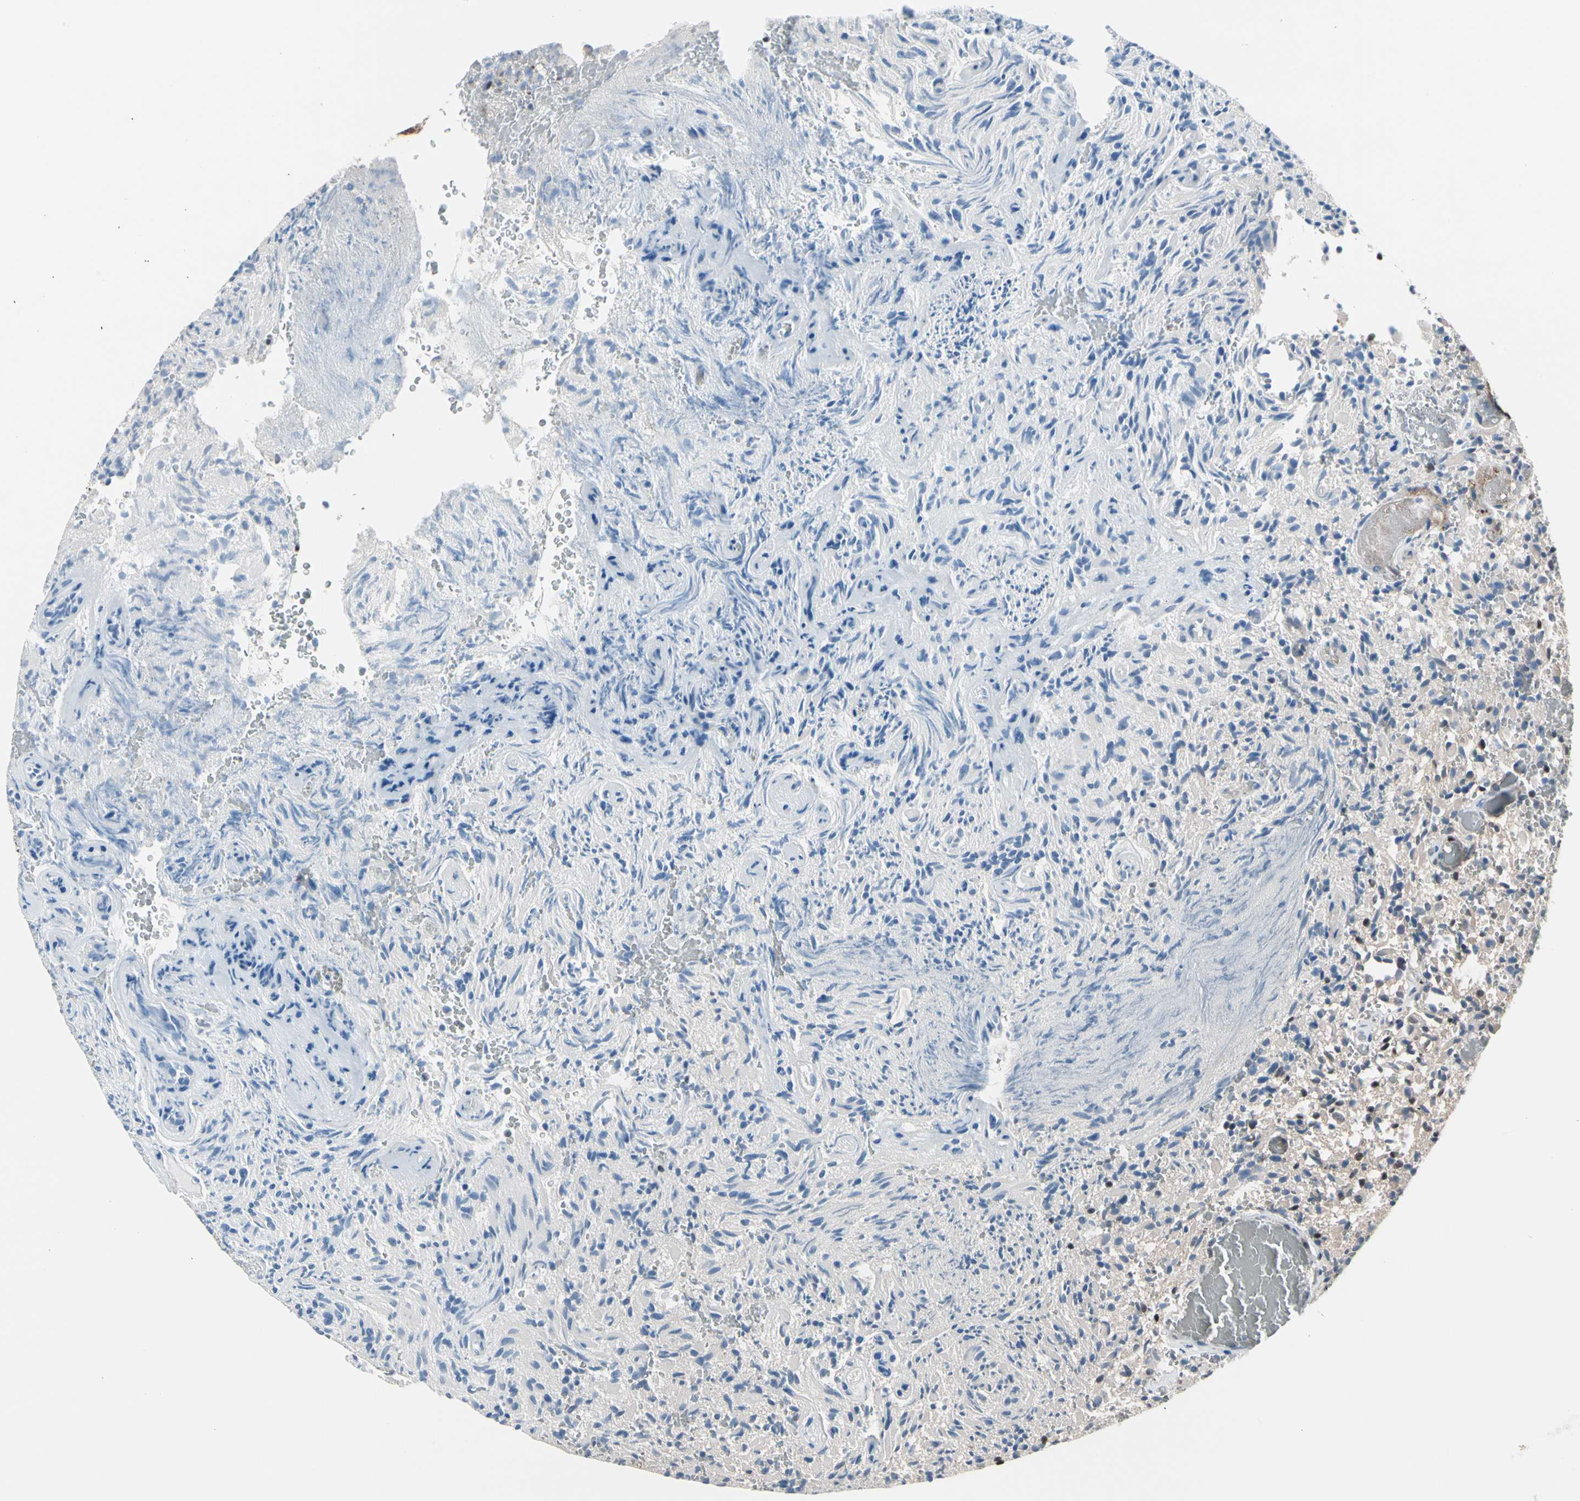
{"staining": {"intensity": "weak", "quantity": "25%-75%", "location": "cytoplasmic/membranous,nuclear"}, "tissue": "glioma", "cell_type": "Tumor cells", "image_type": "cancer", "snomed": [{"axis": "morphology", "description": "Glioma, malignant, High grade"}, {"axis": "topography", "description": "Brain"}], "caption": "Brown immunohistochemical staining in human glioma displays weak cytoplasmic/membranous and nuclear expression in about 25%-75% of tumor cells.", "gene": "PSMA2", "patient": {"sex": "male", "age": 71}}